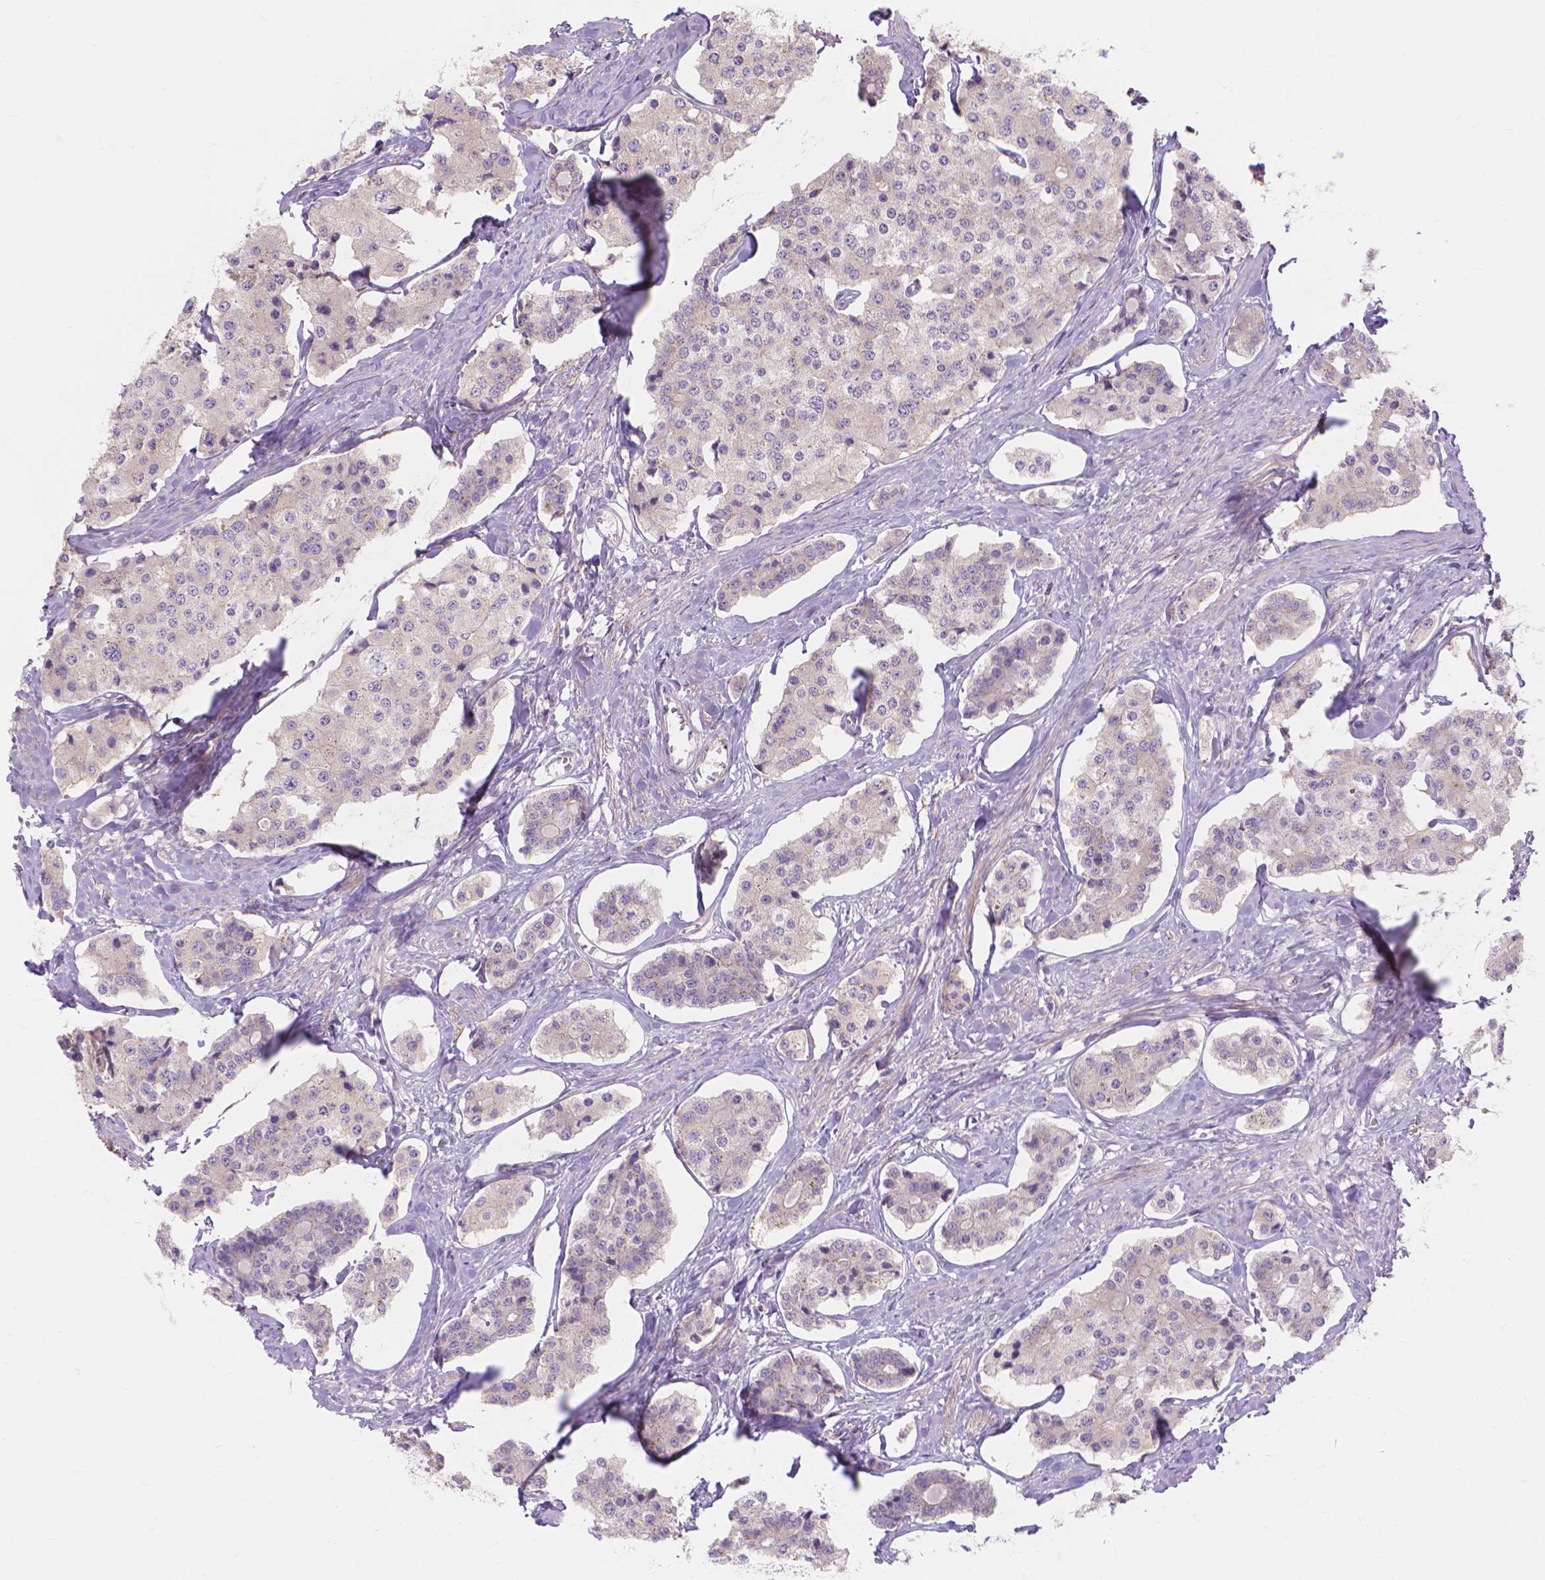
{"staining": {"intensity": "negative", "quantity": "none", "location": "none"}, "tissue": "carcinoid", "cell_type": "Tumor cells", "image_type": "cancer", "snomed": [{"axis": "morphology", "description": "Carcinoid, malignant, NOS"}, {"axis": "topography", "description": "Small intestine"}], "caption": "A histopathology image of human carcinoid (malignant) is negative for staining in tumor cells.", "gene": "PRDM13", "patient": {"sex": "female", "age": 65}}